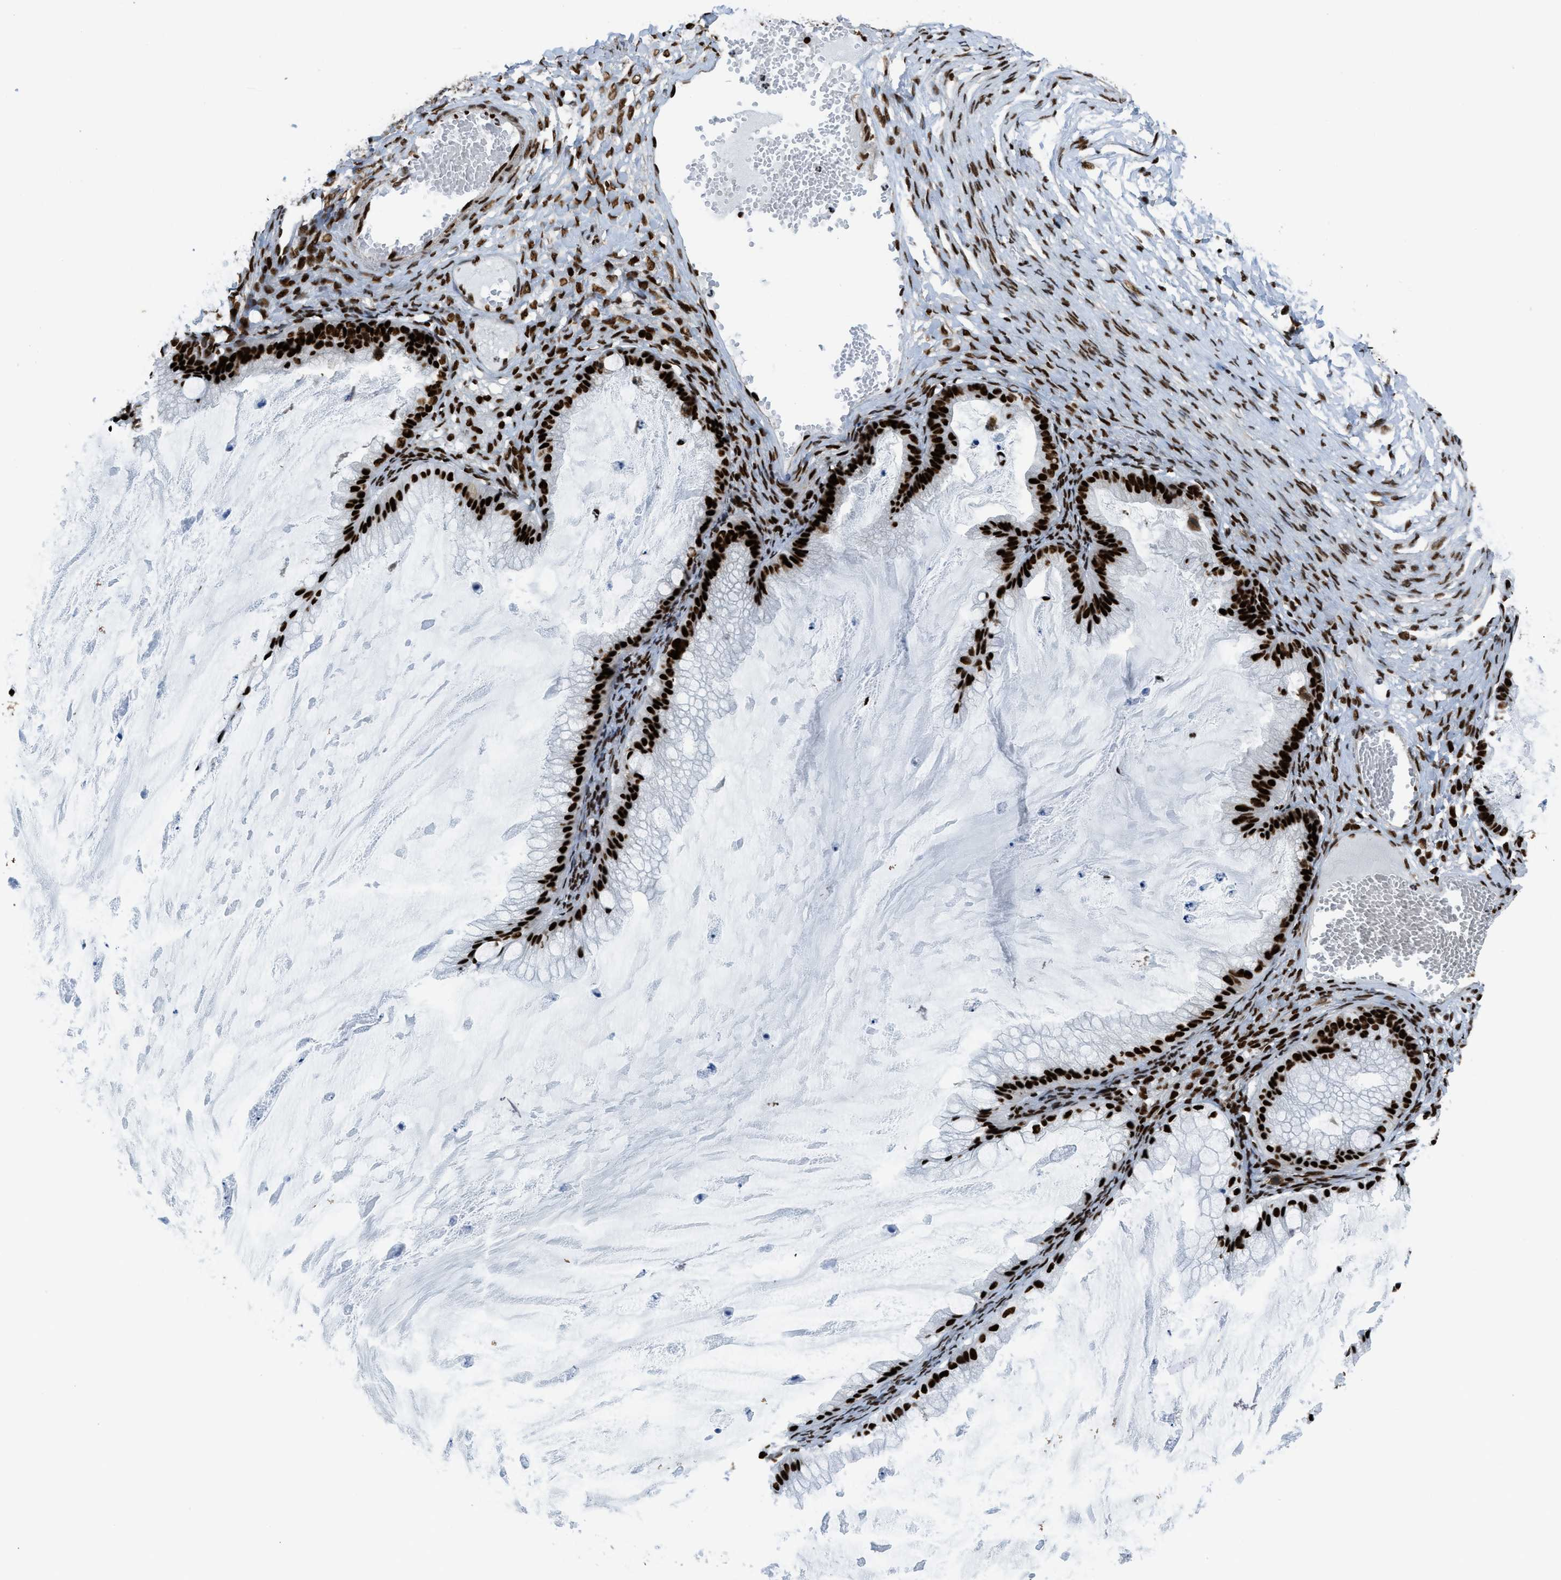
{"staining": {"intensity": "strong", "quantity": ">75%", "location": "nuclear"}, "tissue": "ovarian cancer", "cell_type": "Tumor cells", "image_type": "cancer", "snomed": [{"axis": "morphology", "description": "Cystadenocarcinoma, mucinous, NOS"}, {"axis": "topography", "description": "Ovary"}], "caption": "Protein staining of ovarian cancer (mucinous cystadenocarcinoma) tissue reveals strong nuclear expression in about >75% of tumor cells. Immunohistochemistry stains the protein in brown and the nuclei are stained blue.", "gene": "ZNF207", "patient": {"sex": "female", "age": 57}}